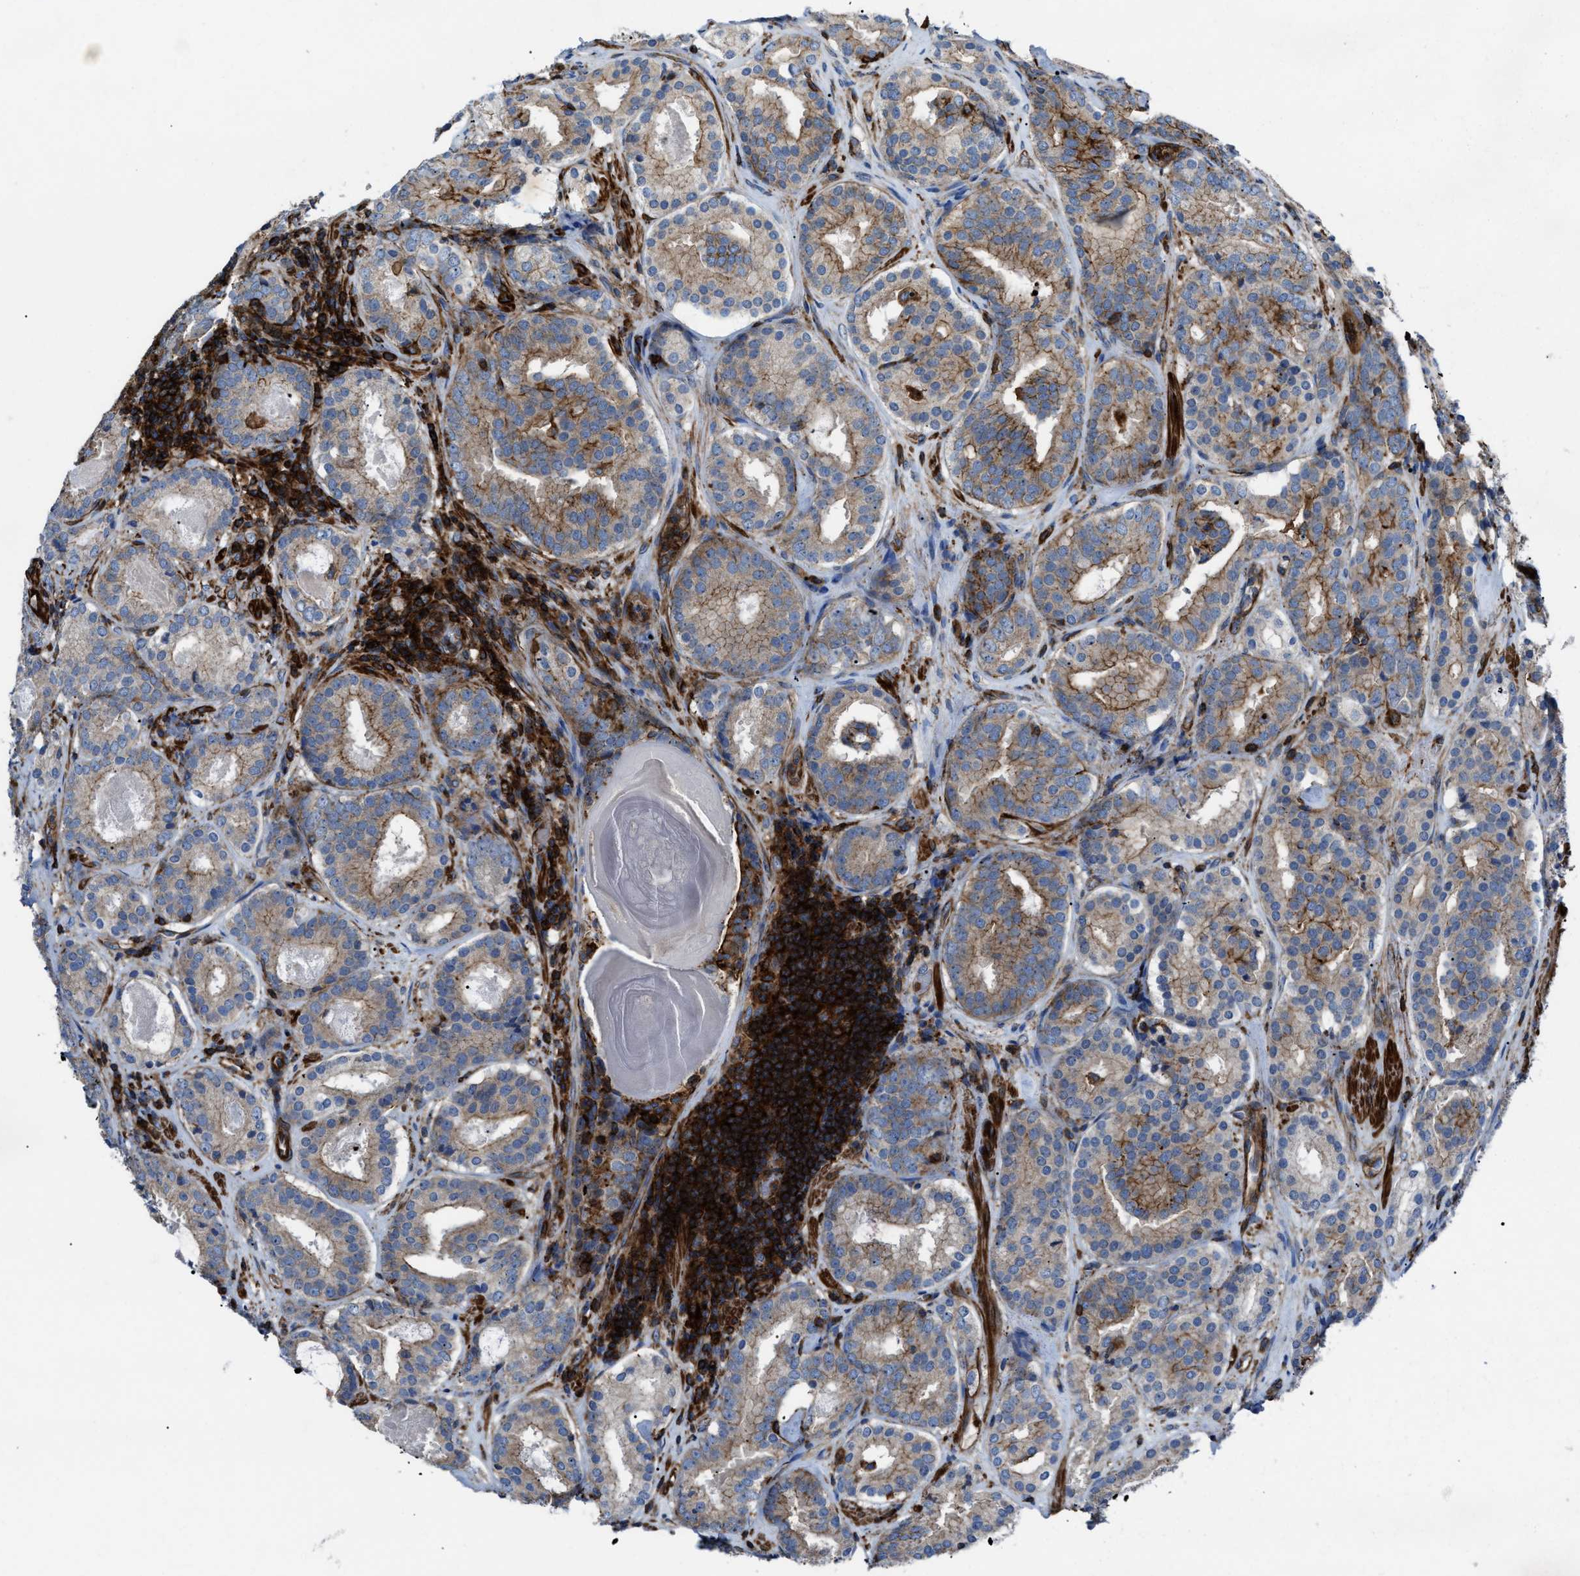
{"staining": {"intensity": "moderate", "quantity": "25%-75%", "location": "cytoplasmic/membranous"}, "tissue": "prostate cancer", "cell_type": "Tumor cells", "image_type": "cancer", "snomed": [{"axis": "morphology", "description": "Adenocarcinoma, Low grade"}, {"axis": "topography", "description": "Prostate"}], "caption": "The photomicrograph shows immunohistochemical staining of prostate adenocarcinoma (low-grade). There is moderate cytoplasmic/membranous positivity is identified in about 25%-75% of tumor cells.", "gene": "AGPAT2", "patient": {"sex": "male", "age": 69}}